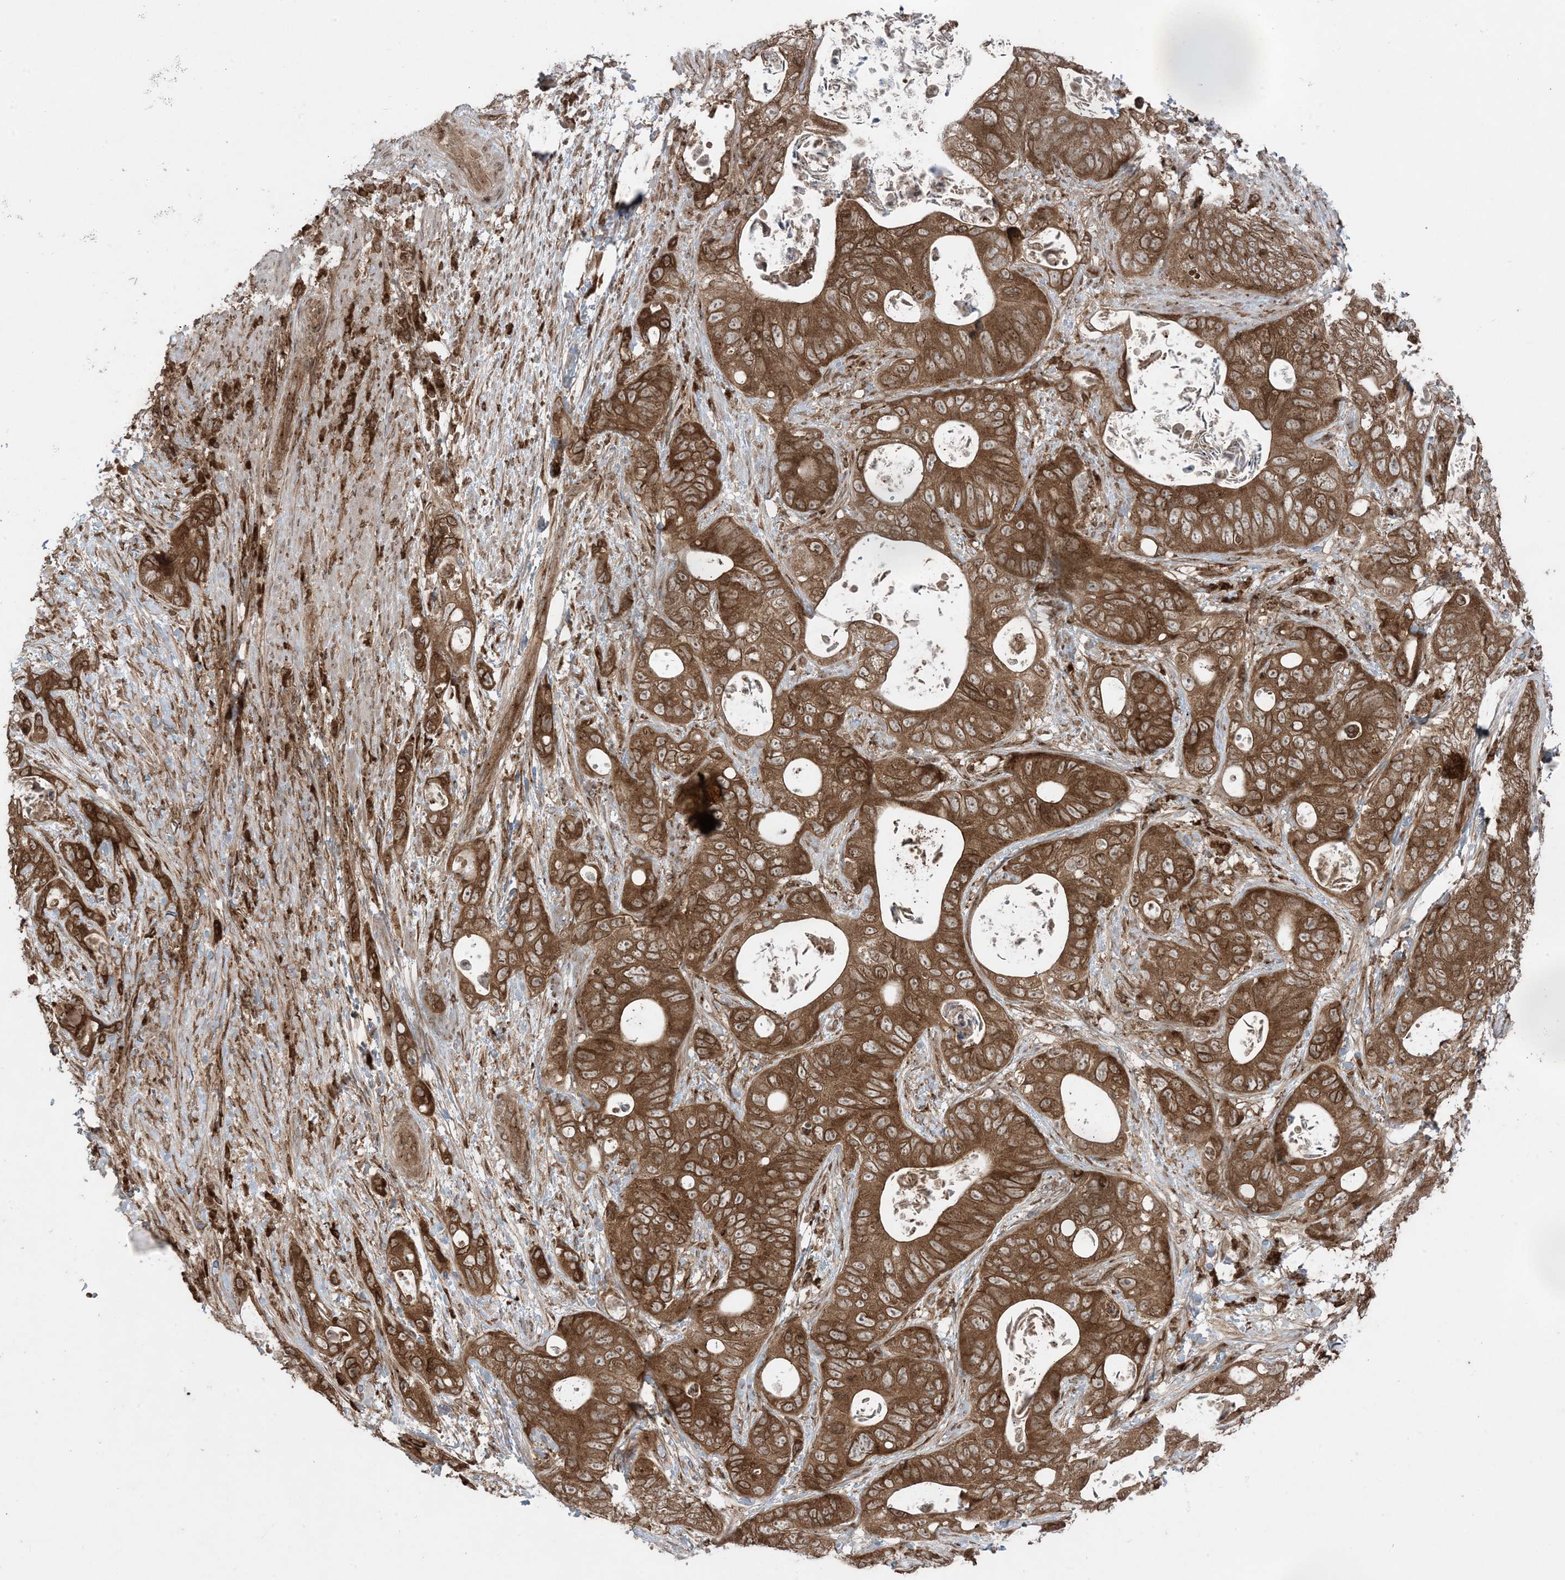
{"staining": {"intensity": "strong", "quantity": ">75%", "location": "cytoplasmic/membranous"}, "tissue": "stomach cancer", "cell_type": "Tumor cells", "image_type": "cancer", "snomed": [{"axis": "morphology", "description": "Adenocarcinoma, NOS"}, {"axis": "topography", "description": "Stomach"}], "caption": "Adenocarcinoma (stomach) stained with a protein marker displays strong staining in tumor cells.", "gene": "DDX19B", "patient": {"sex": "female", "age": 89}}